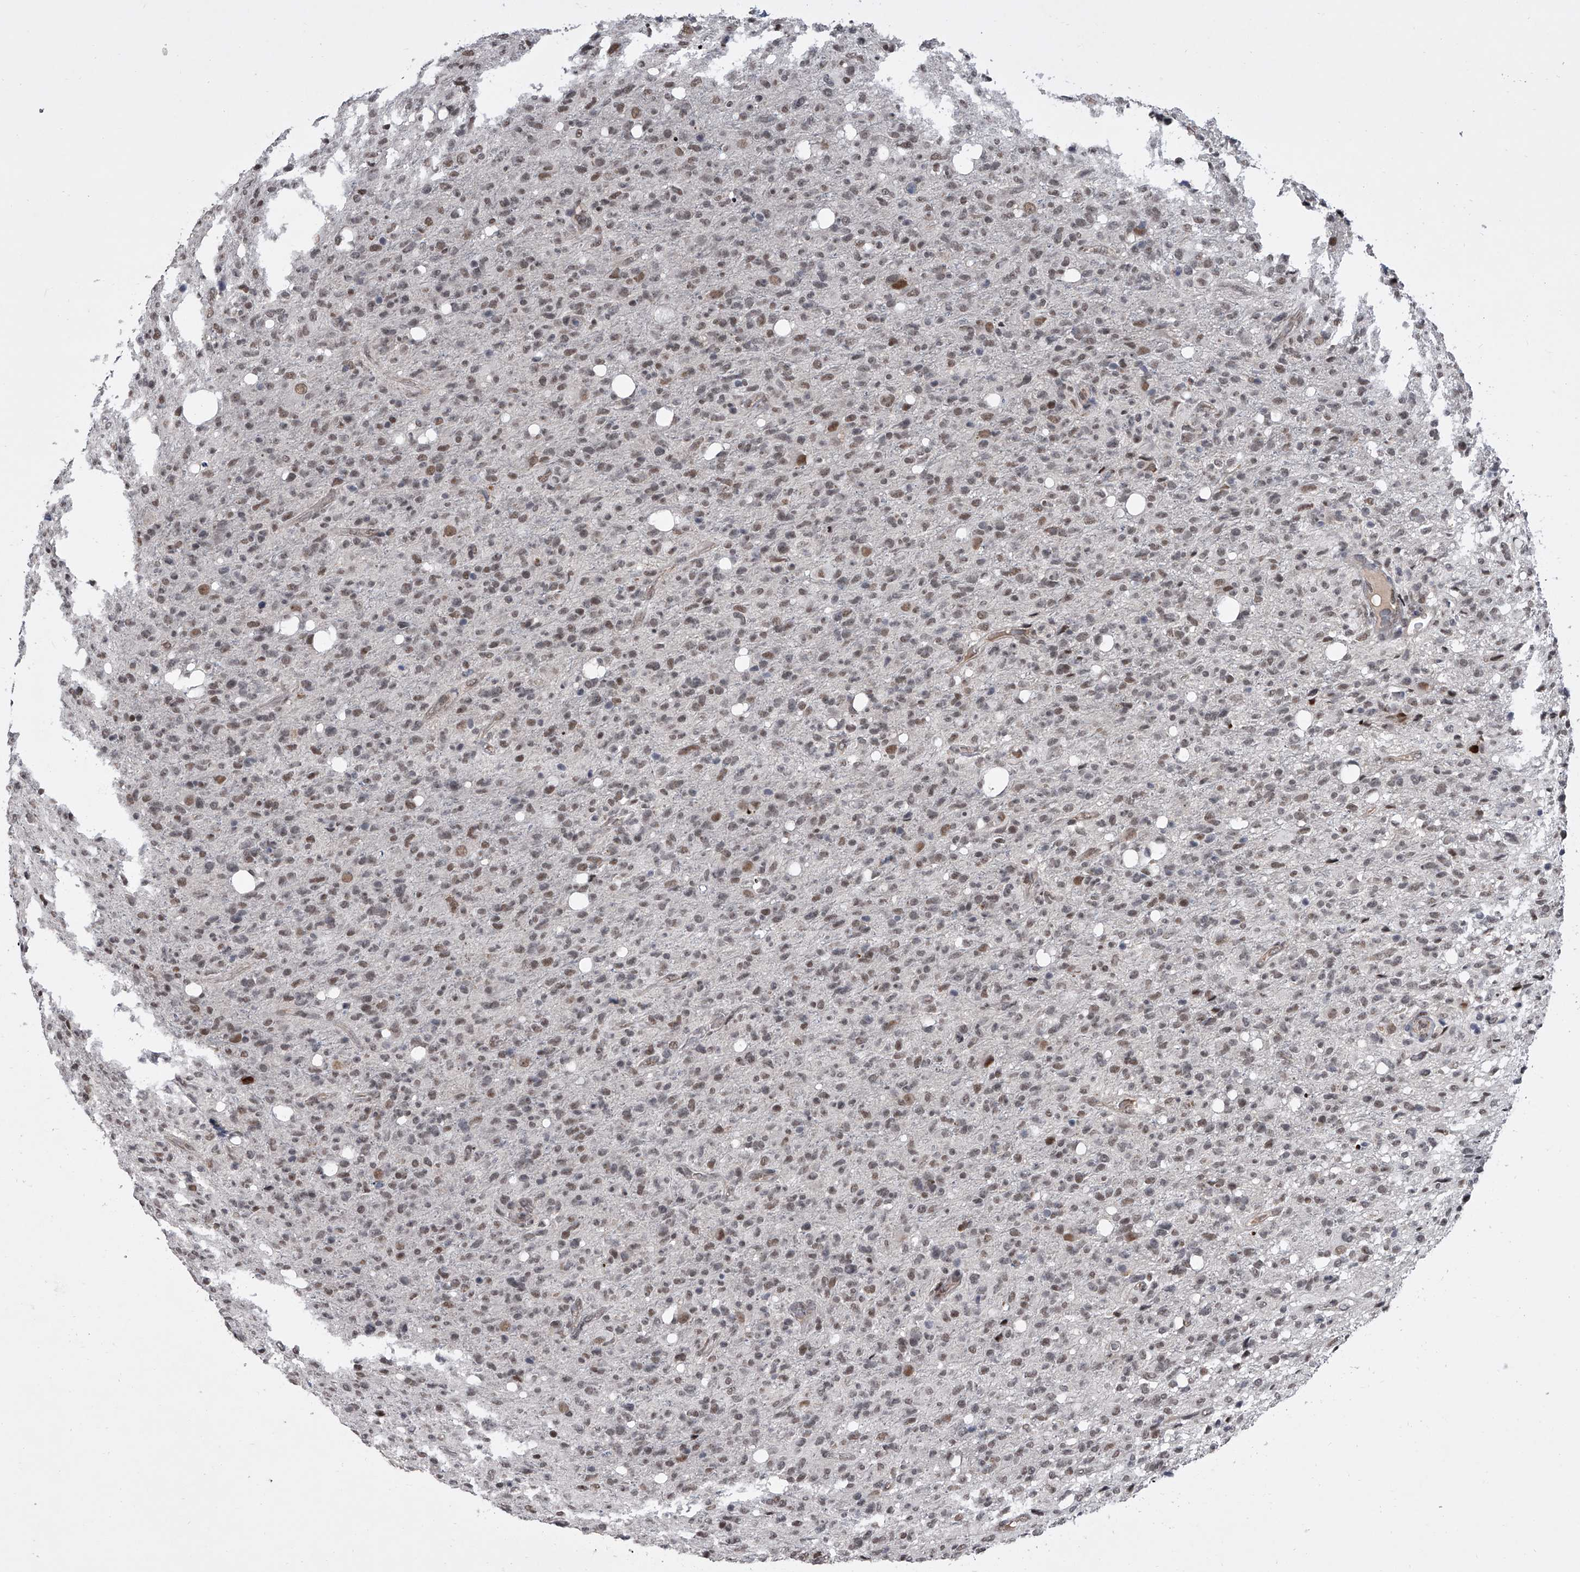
{"staining": {"intensity": "weak", "quantity": "<25%", "location": "nuclear"}, "tissue": "glioma", "cell_type": "Tumor cells", "image_type": "cancer", "snomed": [{"axis": "morphology", "description": "Glioma, malignant, High grade"}, {"axis": "topography", "description": "Brain"}], "caption": "Immunohistochemistry of human high-grade glioma (malignant) demonstrates no staining in tumor cells. (Immunohistochemistry (ihc), brightfield microscopy, high magnification).", "gene": "ZNF426", "patient": {"sex": "female", "age": 57}}